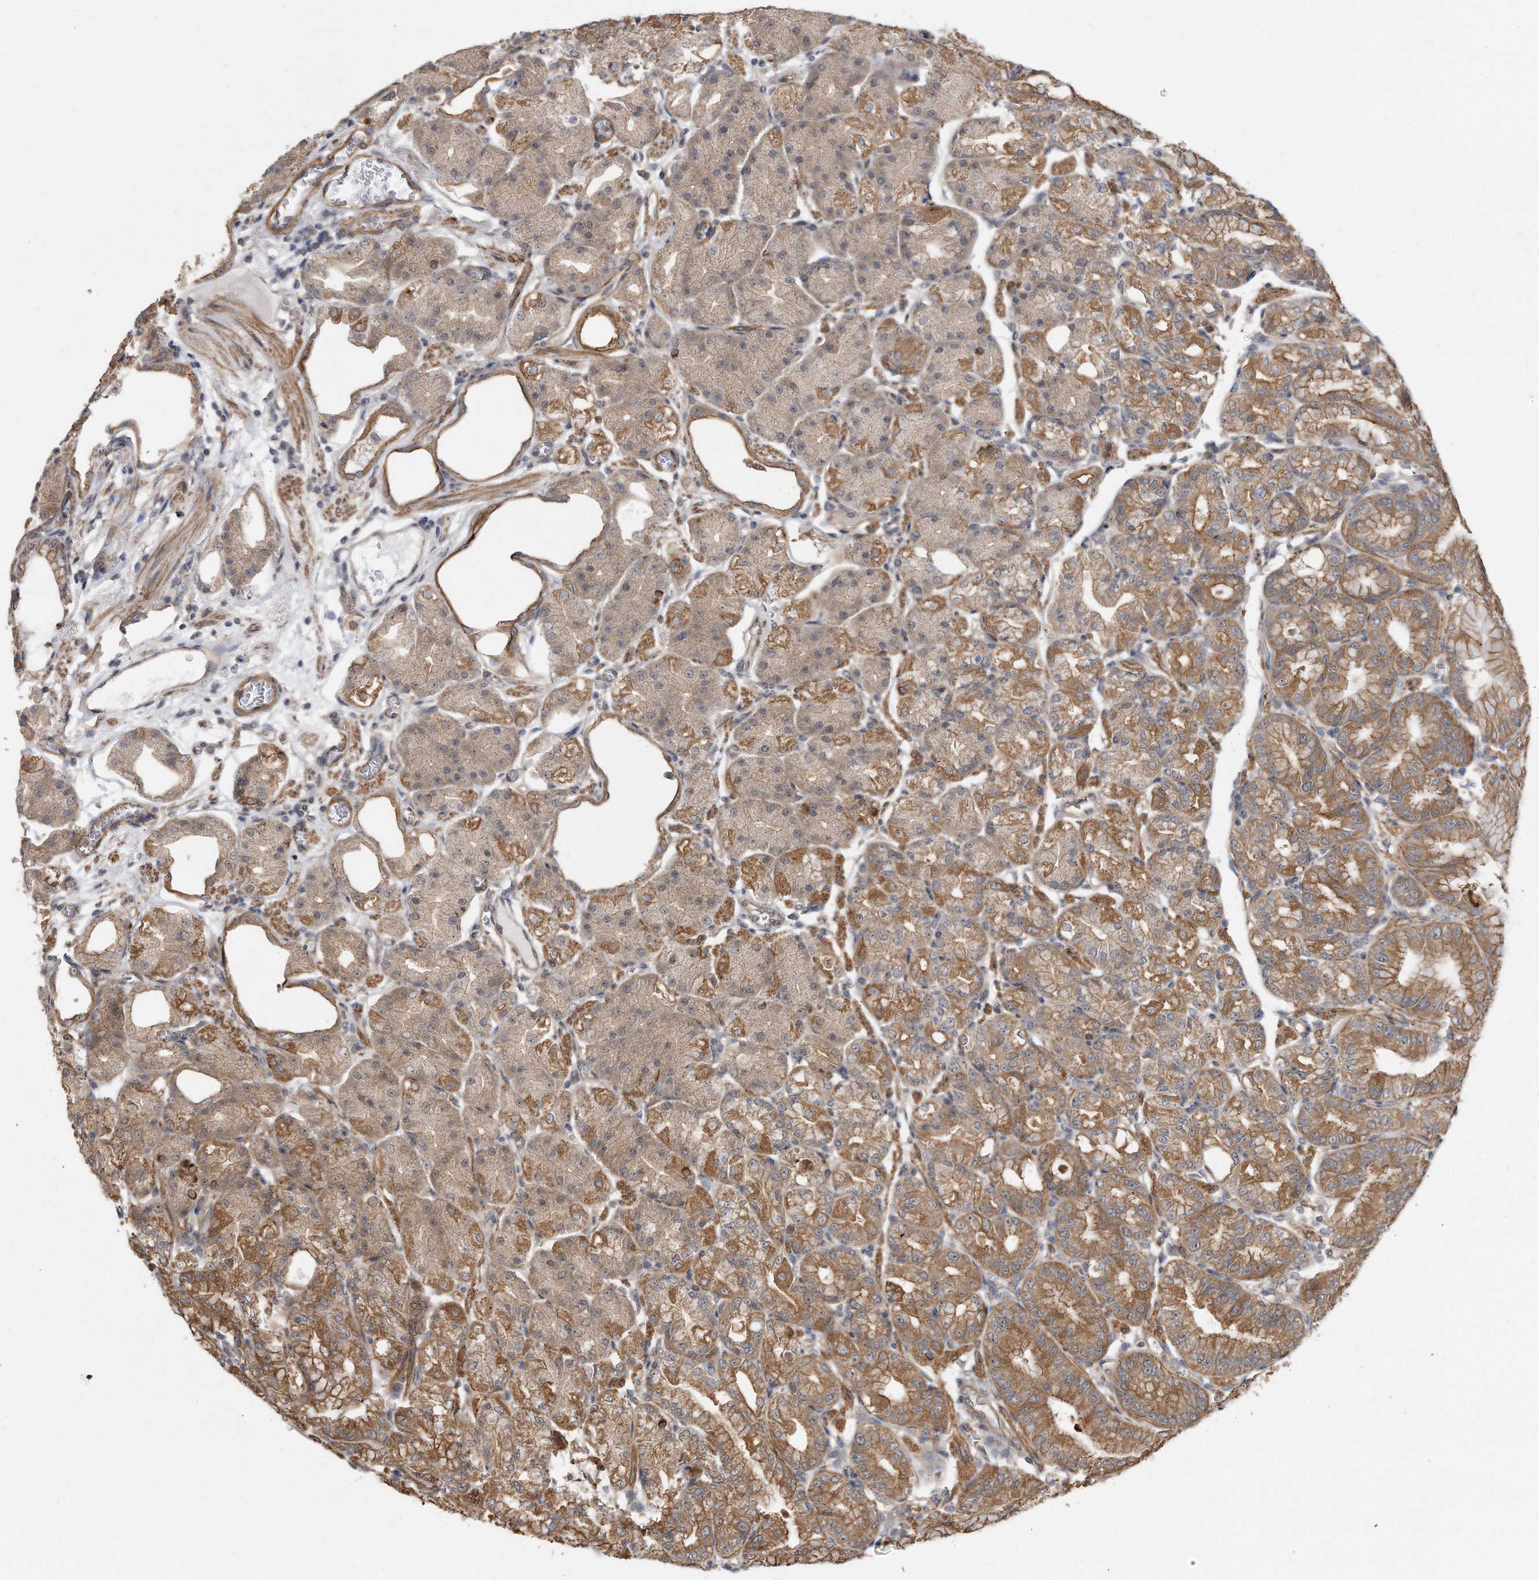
{"staining": {"intensity": "moderate", "quantity": ">75%", "location": "cytoplasmic/membranous"}, "tissue": "stomach", "cell_type": "Glandular cells", "image_type": "normal", "snomed": [{"axis": "morphology", "description": "Normal tissue, NOS"}, {"axis": "topography", "description": "Stomach, lower"}], "caption": "Protein staining by IHC demonstrates moderate cytoplasmic/membranous expression in about >75% of glandular cells in unremarkable stomach.", "gene": "TCP1", "patient": {"sex": "male", "age": 71}}